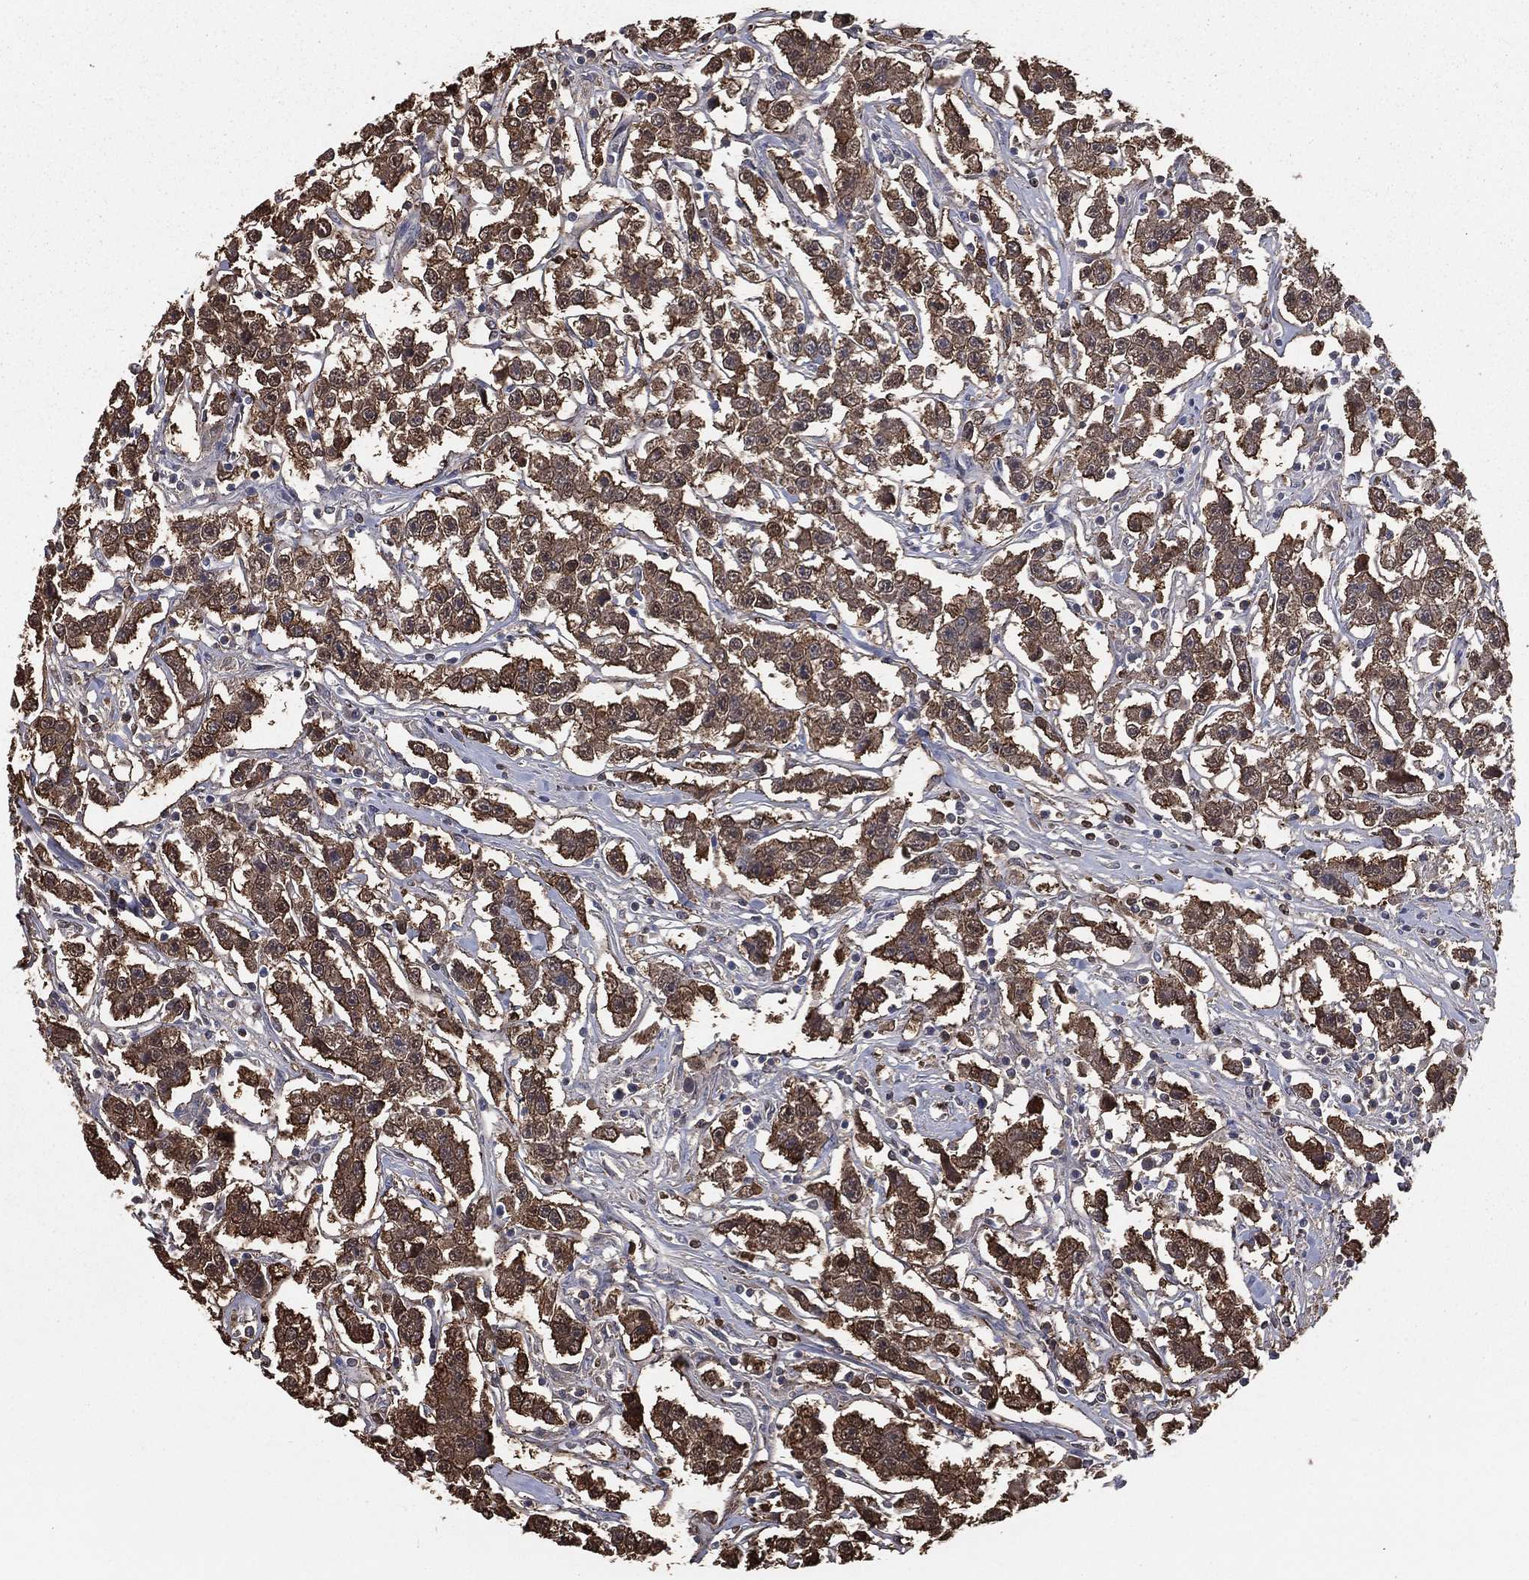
{"staining": {"intensity": "moderate", "quantity": ">75%", "location": "cytoplasmic/membranous"}, "tissue": "testis cancer", "cell_type": "Tumor cells", "image_type": "cancer", "snomed": [{"axis": "morphology", "description": "Seminoma, NOS"}, {"axis": "topography", "description": "Testis"}], "caption": "Moderate cytoplasmic/membranous staining for a protein is appreciated in about >75% of tumor cells of testis cancer (seminoma) using immunohistochemistry (IHC).", "gene": "TBC1D2", "patient": {"sex": "male", "age": 59}}